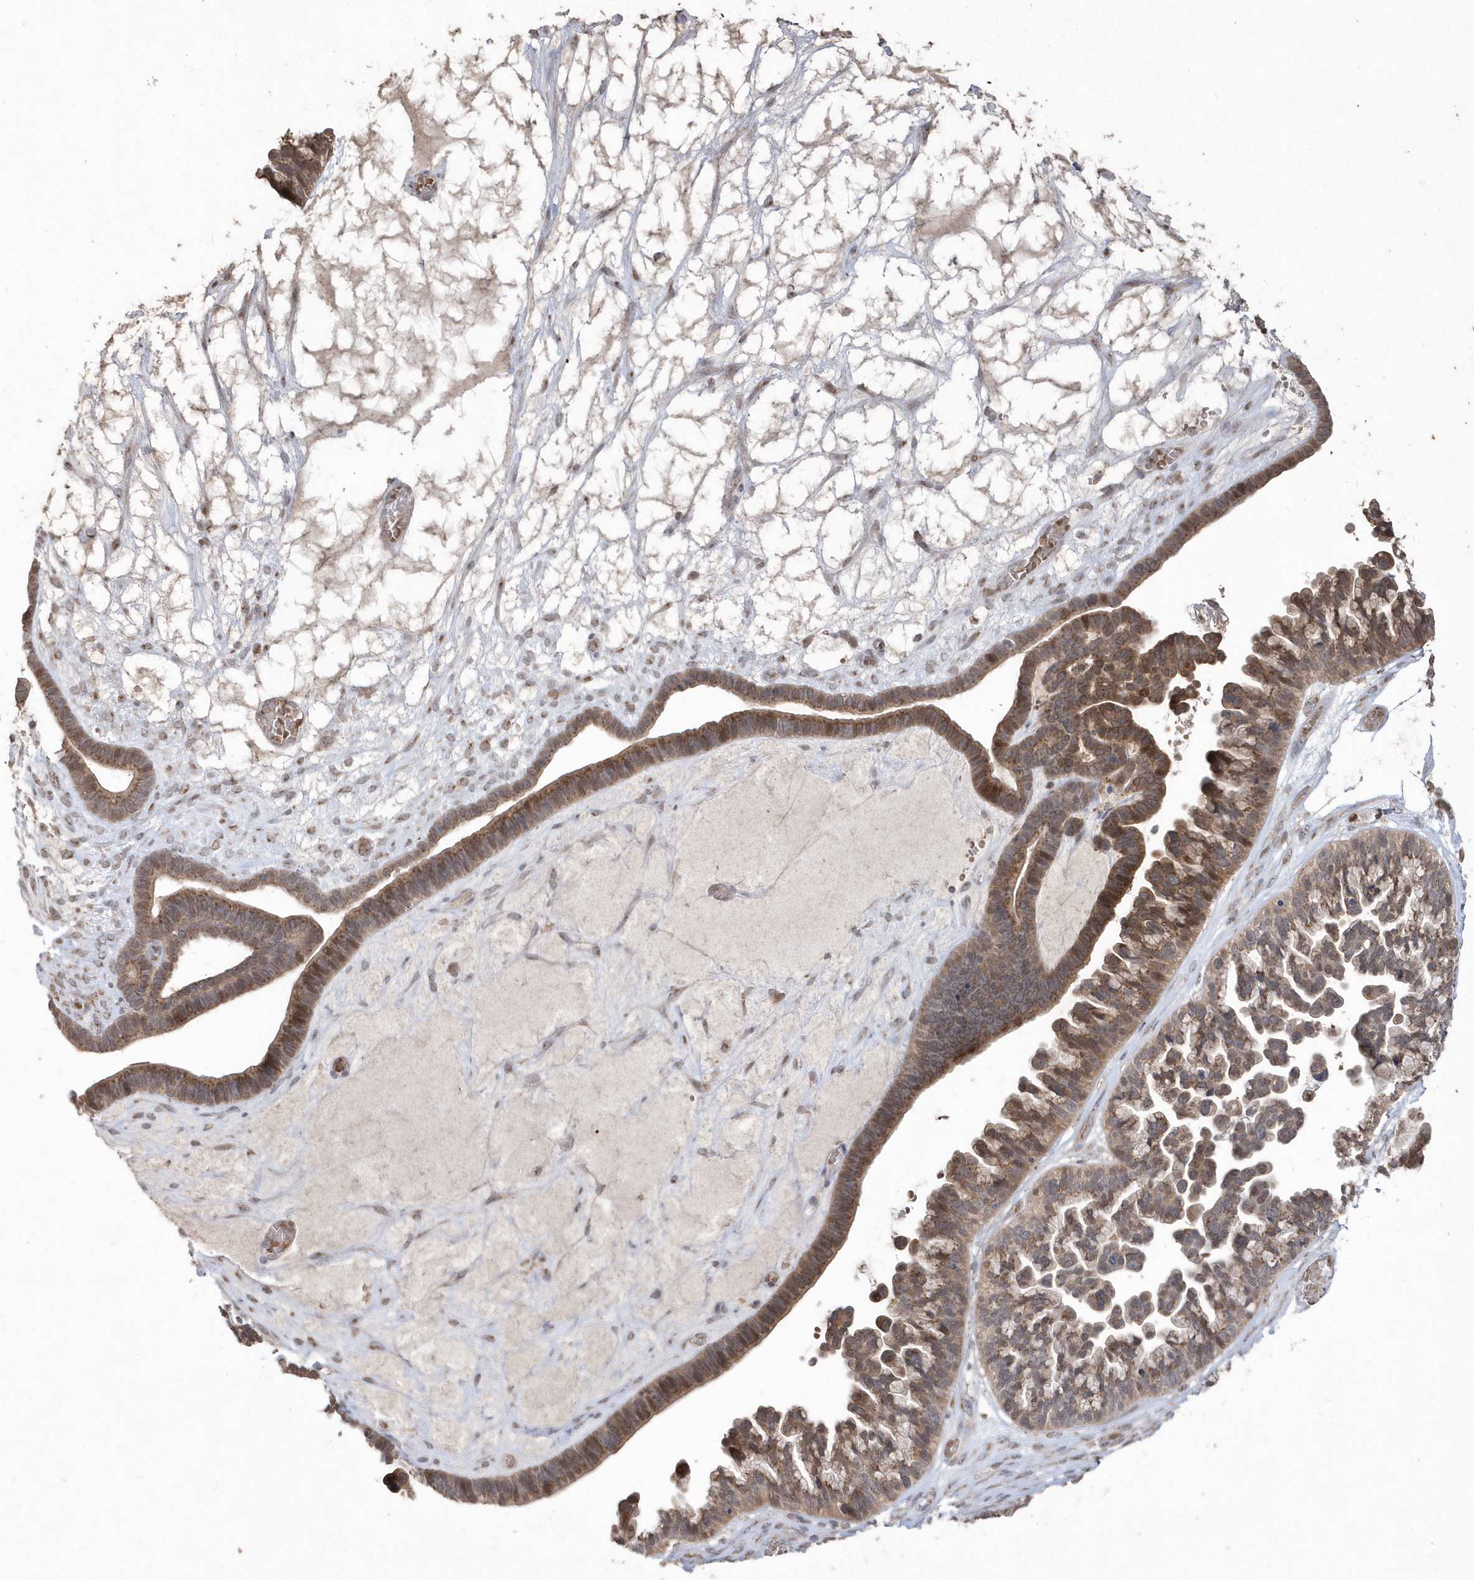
{"staining": {"intensity": "moderate", "quantity": ">75%", "location": "cytoplasmic/membranous"}, "tissue": "ovarian cancer", "cell_type": "Tumor cells", "image_type": "cancer", "snomed": [{"axis": "morphology", "description": "Cystadenocarcinoma, serous, NOS"}, {"axis": "topography", "description": "Ovary"}], "caption": "Ovarian serous cystadenocarcinoma was stained to show a protein in brown. There is medium levels of moderate cytoplasmic/membranous positivity in approximately >75% of tumor cells. (DAB (3,3'-diaminobenzidine) = brown stain, brightfield microscopy at high magnification).", "gene": "GEMIN6", "patient": {"sex": "female", "age": 56}}